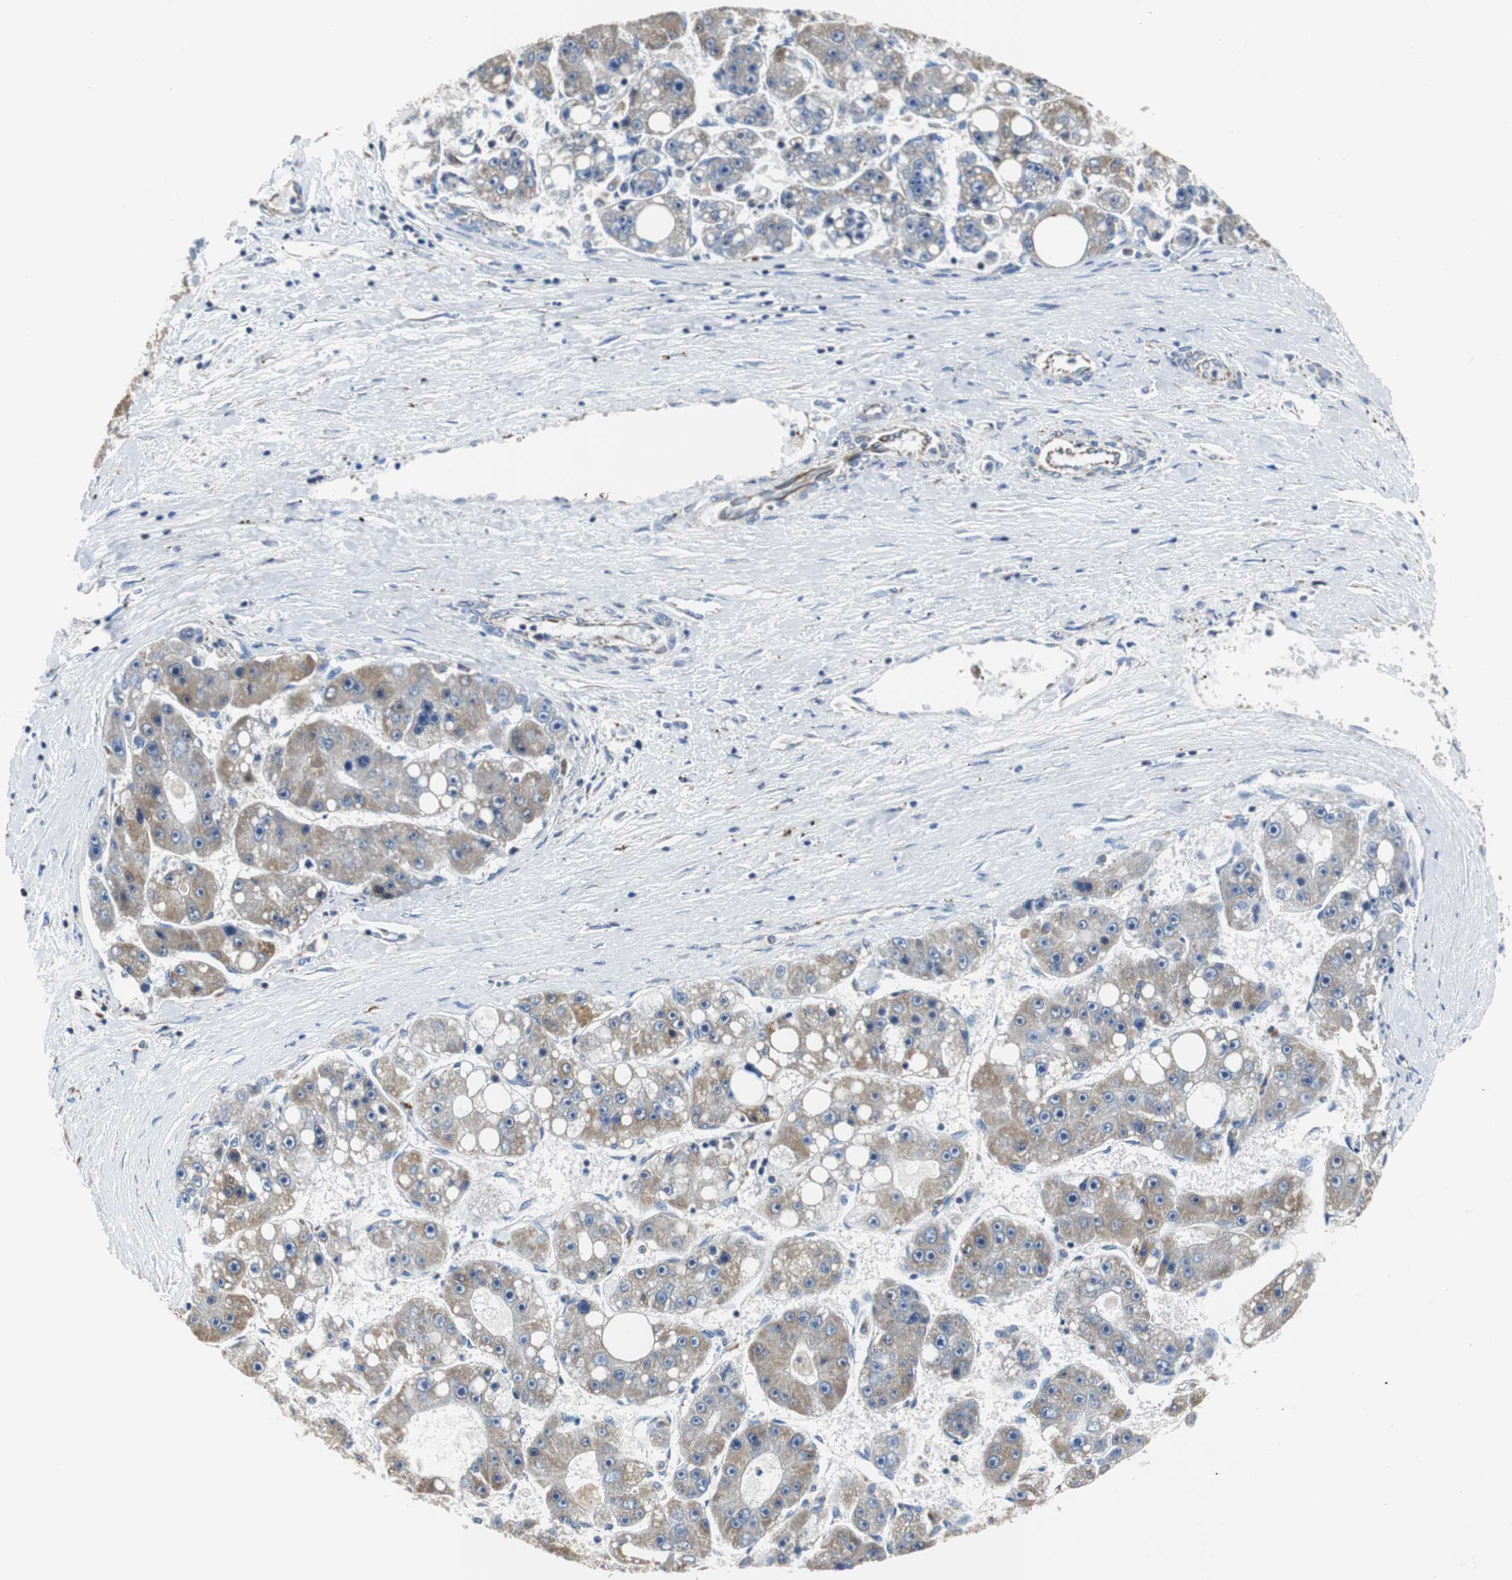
{"staining": {"intensity": "weak", "quantity": ">75%", "location": "cytoplasmic/membranous"}, "tissue": "liver cancer", "cell_type": "Tumor cells", "image_type": "cancer", "snomed": [{"axis": "morphology", "description": "Carcinoma, Hepatocellular, NOS"}, {"axis": "topography", "description": "Liver"}], "caption": "IHC (DAB) staining of human liver cancer (hepatocellular carcinoma) demonstrates weak cytoplasmic/membranous protein positivity in about >75% of tumor cells.", "gene": "PCK1", "patient": {"sex": "female", "age": 61}}